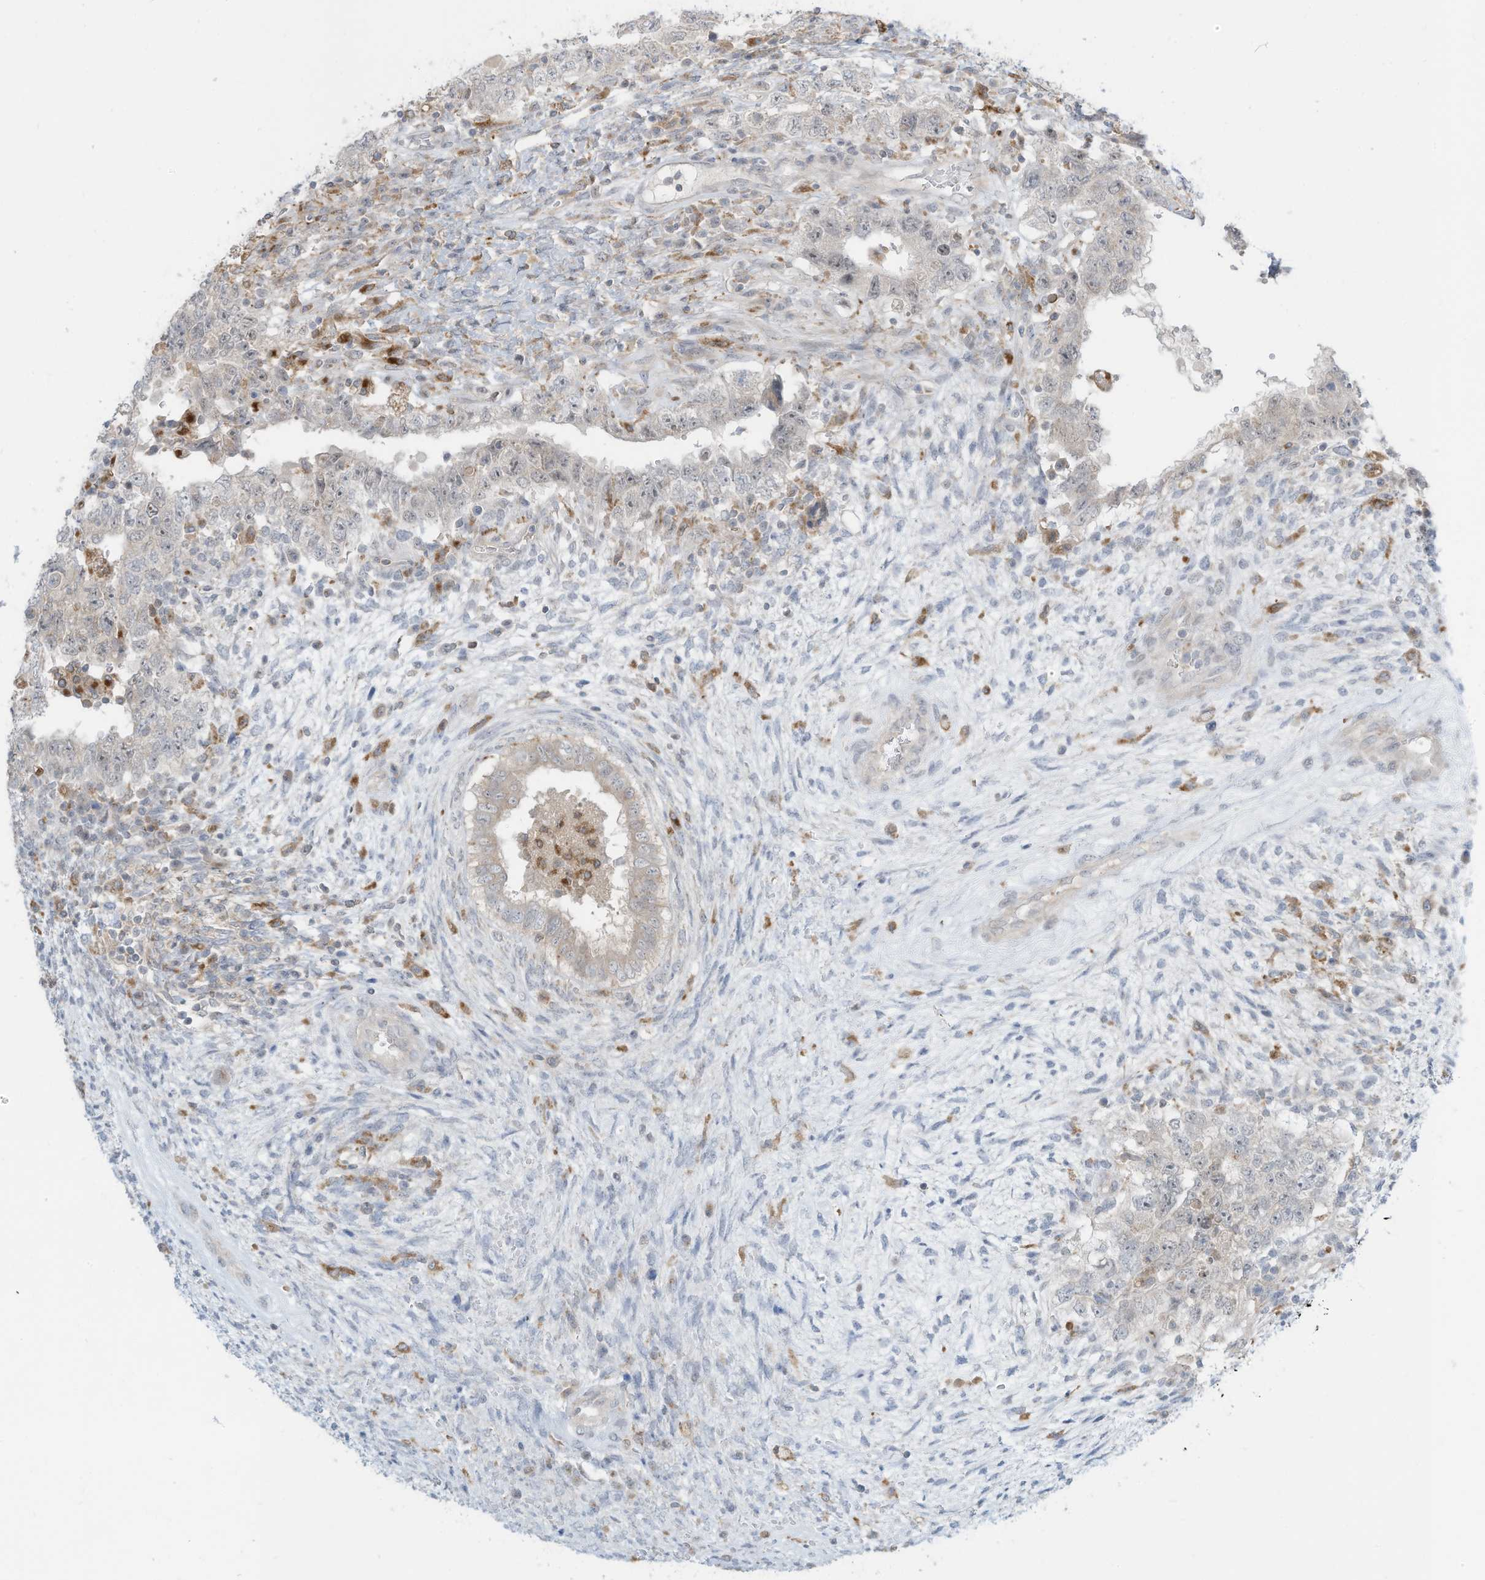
{"staining": {"intensity": "negative", "quantity": "none", "location": "none"}, "tissue": "testis cancer", "cell_type": "Tumor cells", "image_type": "cancer", "snomed": [{"axis": "morphology", "description": "Carcinoma, Embryonal, NOS"}, {"axis": "topography", "description": "Testis"}], "caption": "The photomicrograph demonstrates no significant staining in tumor cells of testis embryonal carcinoma.", "gene": "DZIP3", "patient": {"sex": "male", "age": 26}}